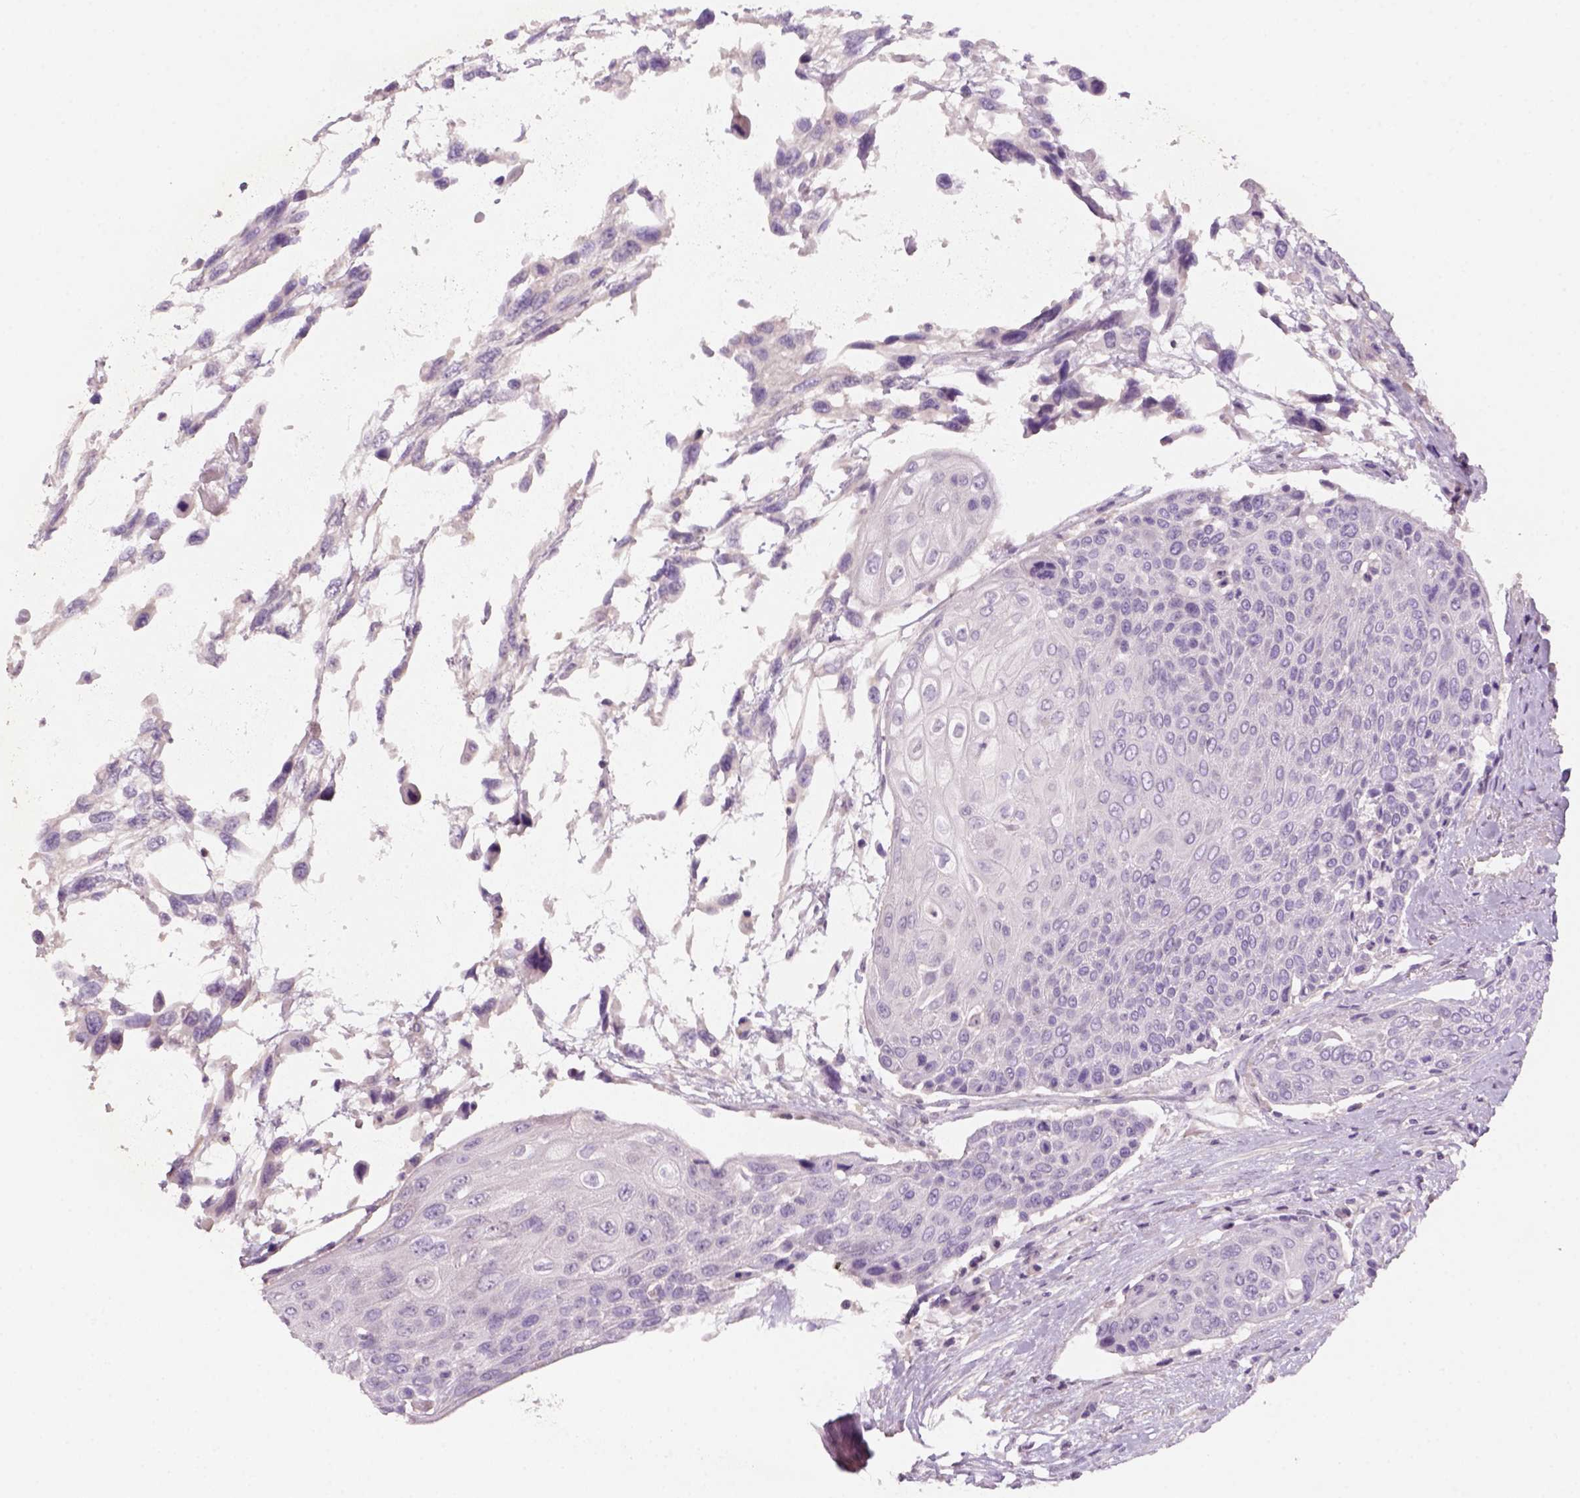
{"staining": {"intensity": "negative", "quantity": "none", "location": "none"}, "tissue": "urothelial cancer", "cell_type": "Tumor cells", "image_type": "cancer", "snomed": [{"axis": "morphology", "description": "Urothelial carcinoma, High grade"}, {"axis": "topography", "description": "Urinary bladder"}], "caption": "Protein analysis of high-grade urothelial carcinoma reveals no significant positivity in tumor cells.", "gene": "KRT25", "patient": {"sex": "female", "age": 70}}